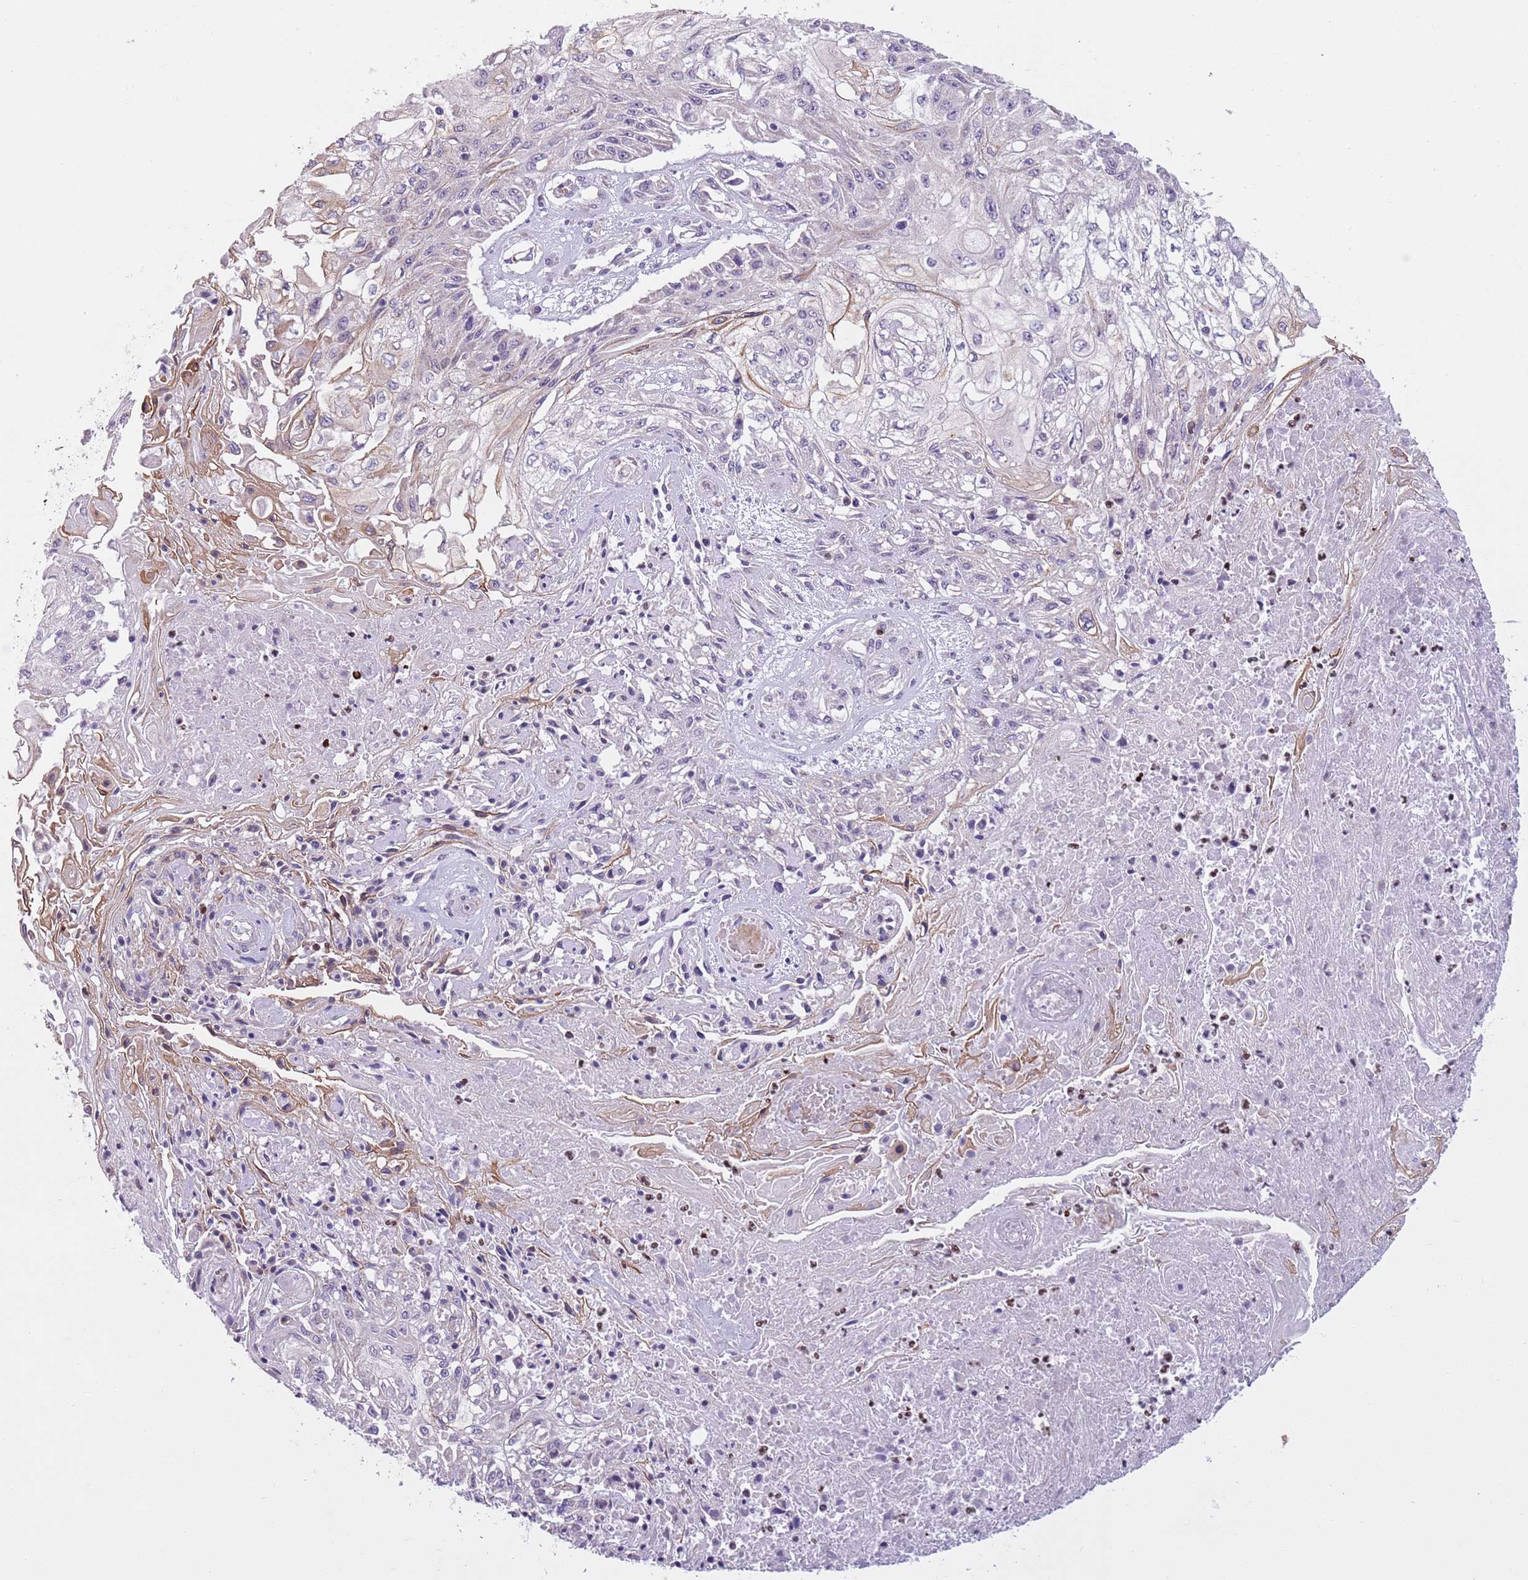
{"staining": {"intensity": "negative", "quantity": "none", "location": "none"}, "tissue": "skin cancer", "cell_type": "Tumor cells", "image_type": "cancer", "snomed": [{"axis": "morphology", "description": "Squamous cell carcinoma, NOS"}, {"axis": "morphology", "description": "Squamous cell carcinoma, metastatic, NOS"}, {"axis": "topography", "description": "Skin"}, {"axis": "topography", "description": "Lymph node"}], "caption": "DAB (3,3'-diaminobenzidine) immunohistochemical staining of skin cancer (squamous cell carcinoma) demonstrates no significant expression in tumor cells. (DAB immunohistochemistry (IHC) visualized using brightfield microscopy, high magnification).", "gene": "ADCY7", "patient": {"sex": "male", "age": 75}}